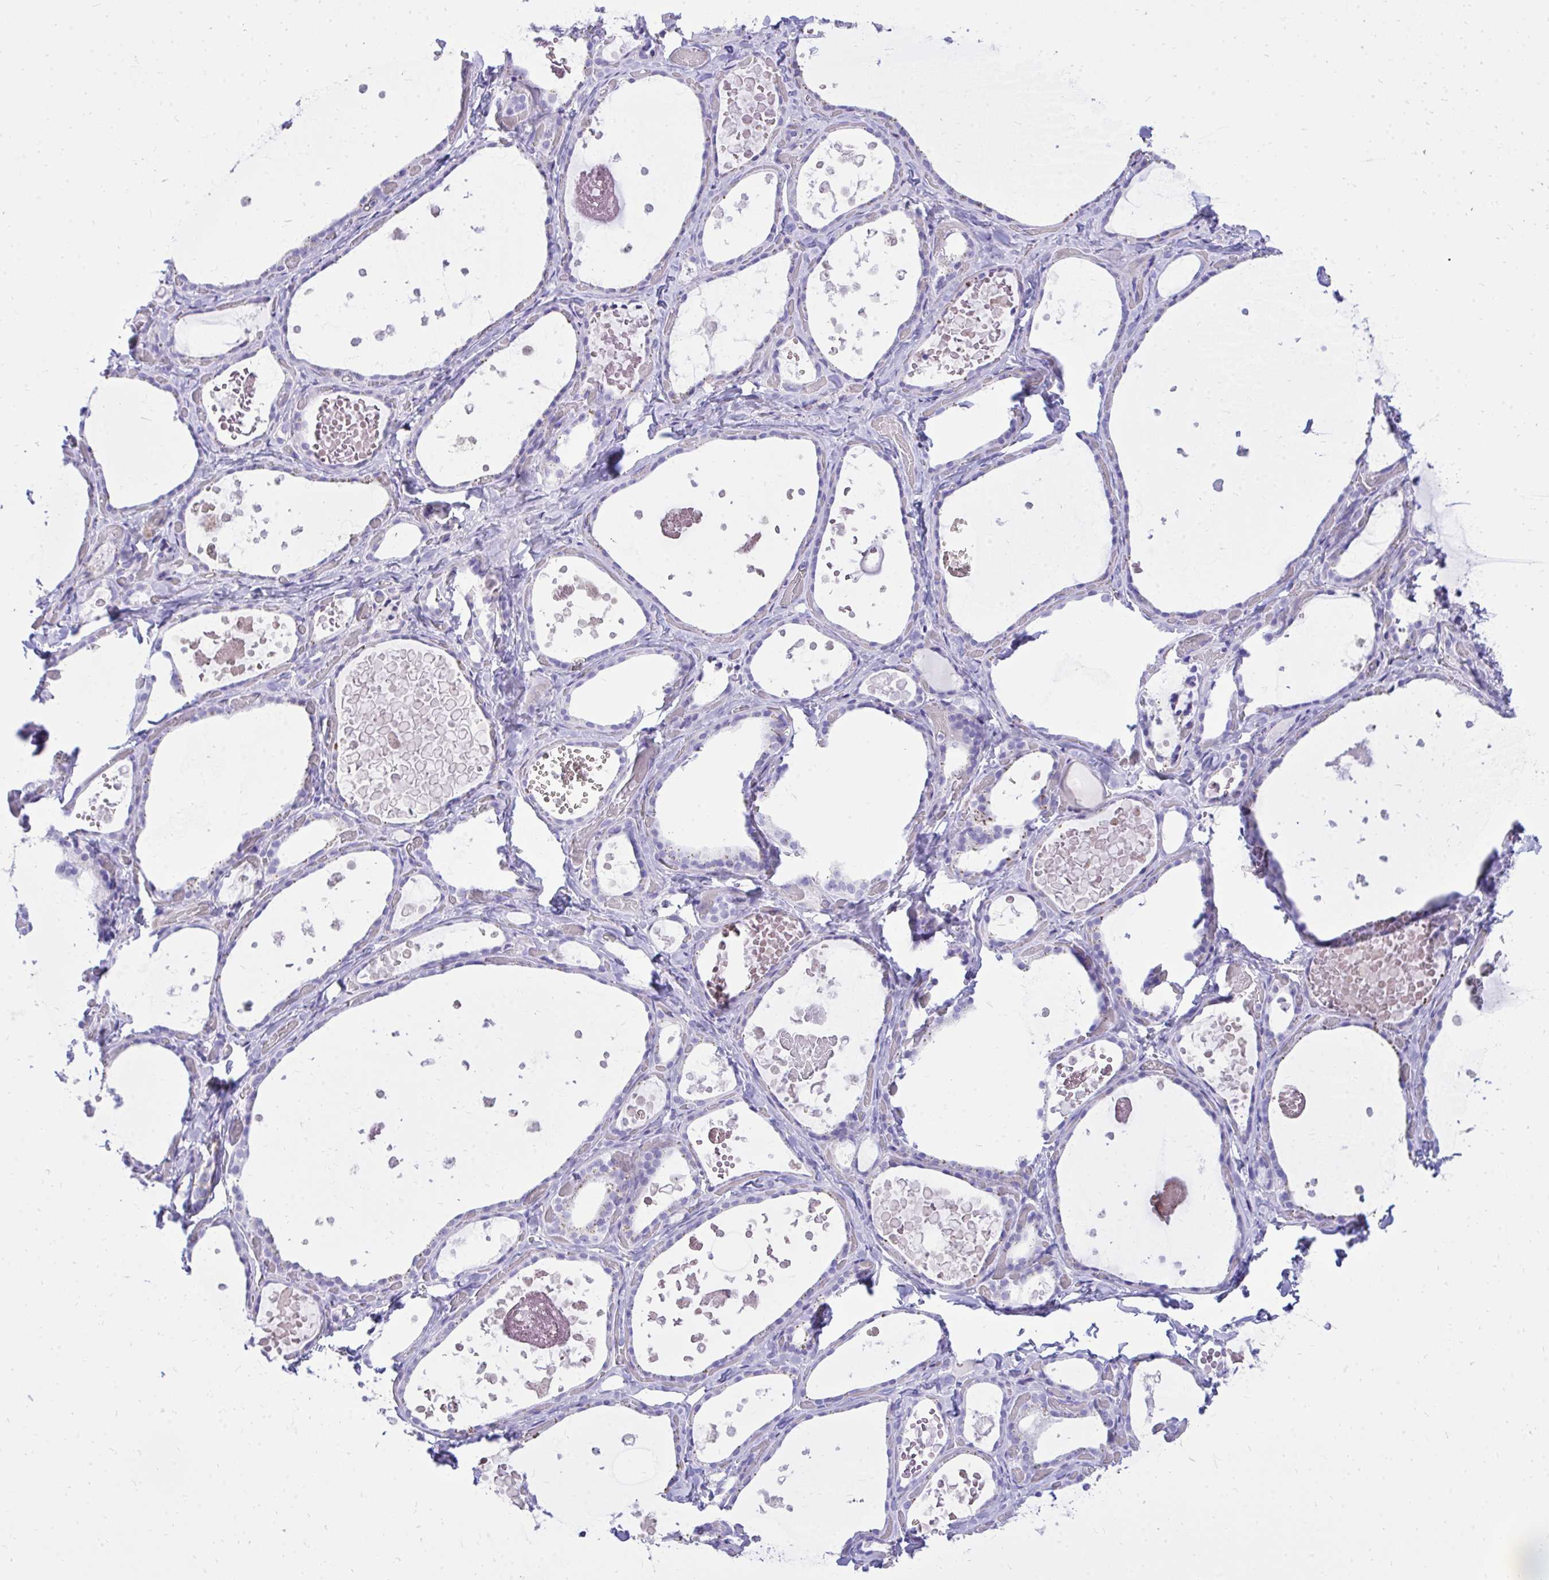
{"staining": {"intensity": "negative", "quantity": "none", "location": "none"}, "tissue": "thyroid gland", "cell_type": "Glandular cells", "image_type": "normal", "snomed": [{"axis": "morphology", "description": "Normal tissue, NOS"}, {"axis": "topography", "description": "Thyroid gland"}], "caption": "IHC image of benign thyroid gland: human thyroid gland stained with DAB demonstrates no significant protein expression in glandular cells.", "gene": "ANKDD1B", "patient": {"sex": "female", "age": 56}}